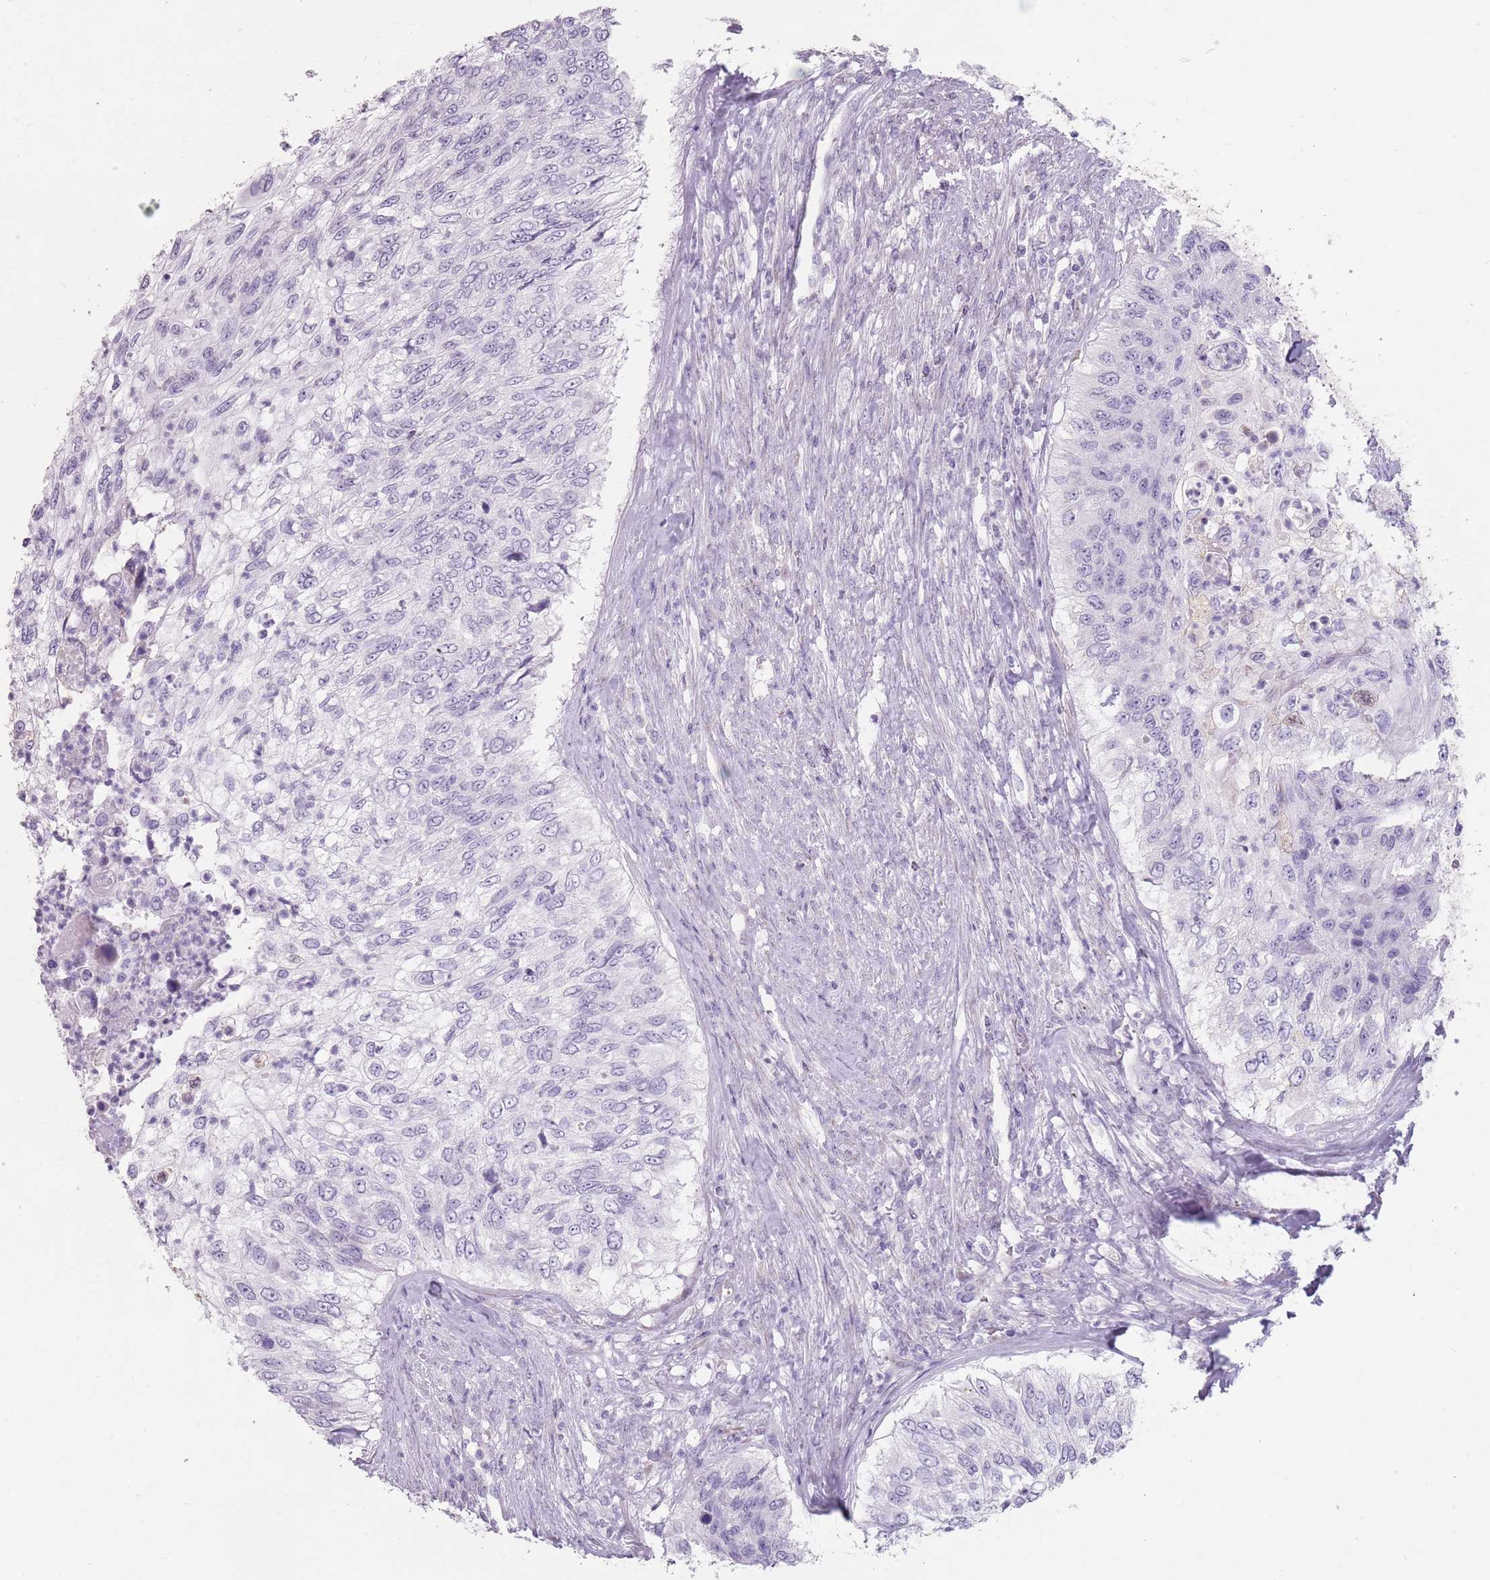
{"staining": {"intensity": "negative", "quantity": "none", "location": "none"}, "tissue": "urothelial cancer", "cell_type": "Tumor cells", "image_type": "cancer", "snomed": [{"axis": "morphology", "description": "Urothelial carcinoma, High grade"}, {"axis": "topography", "description": "Urinary bladder"}], "caption": "High-grade urothelial carcinoma was stained to show a protein in brown. There is no significant positivity in tumor cells. (Immunohistochemistry, brightfield microscopy, high magnification).", "gene": "DDX4", "patient": {"sex": "female", "age": 60}}